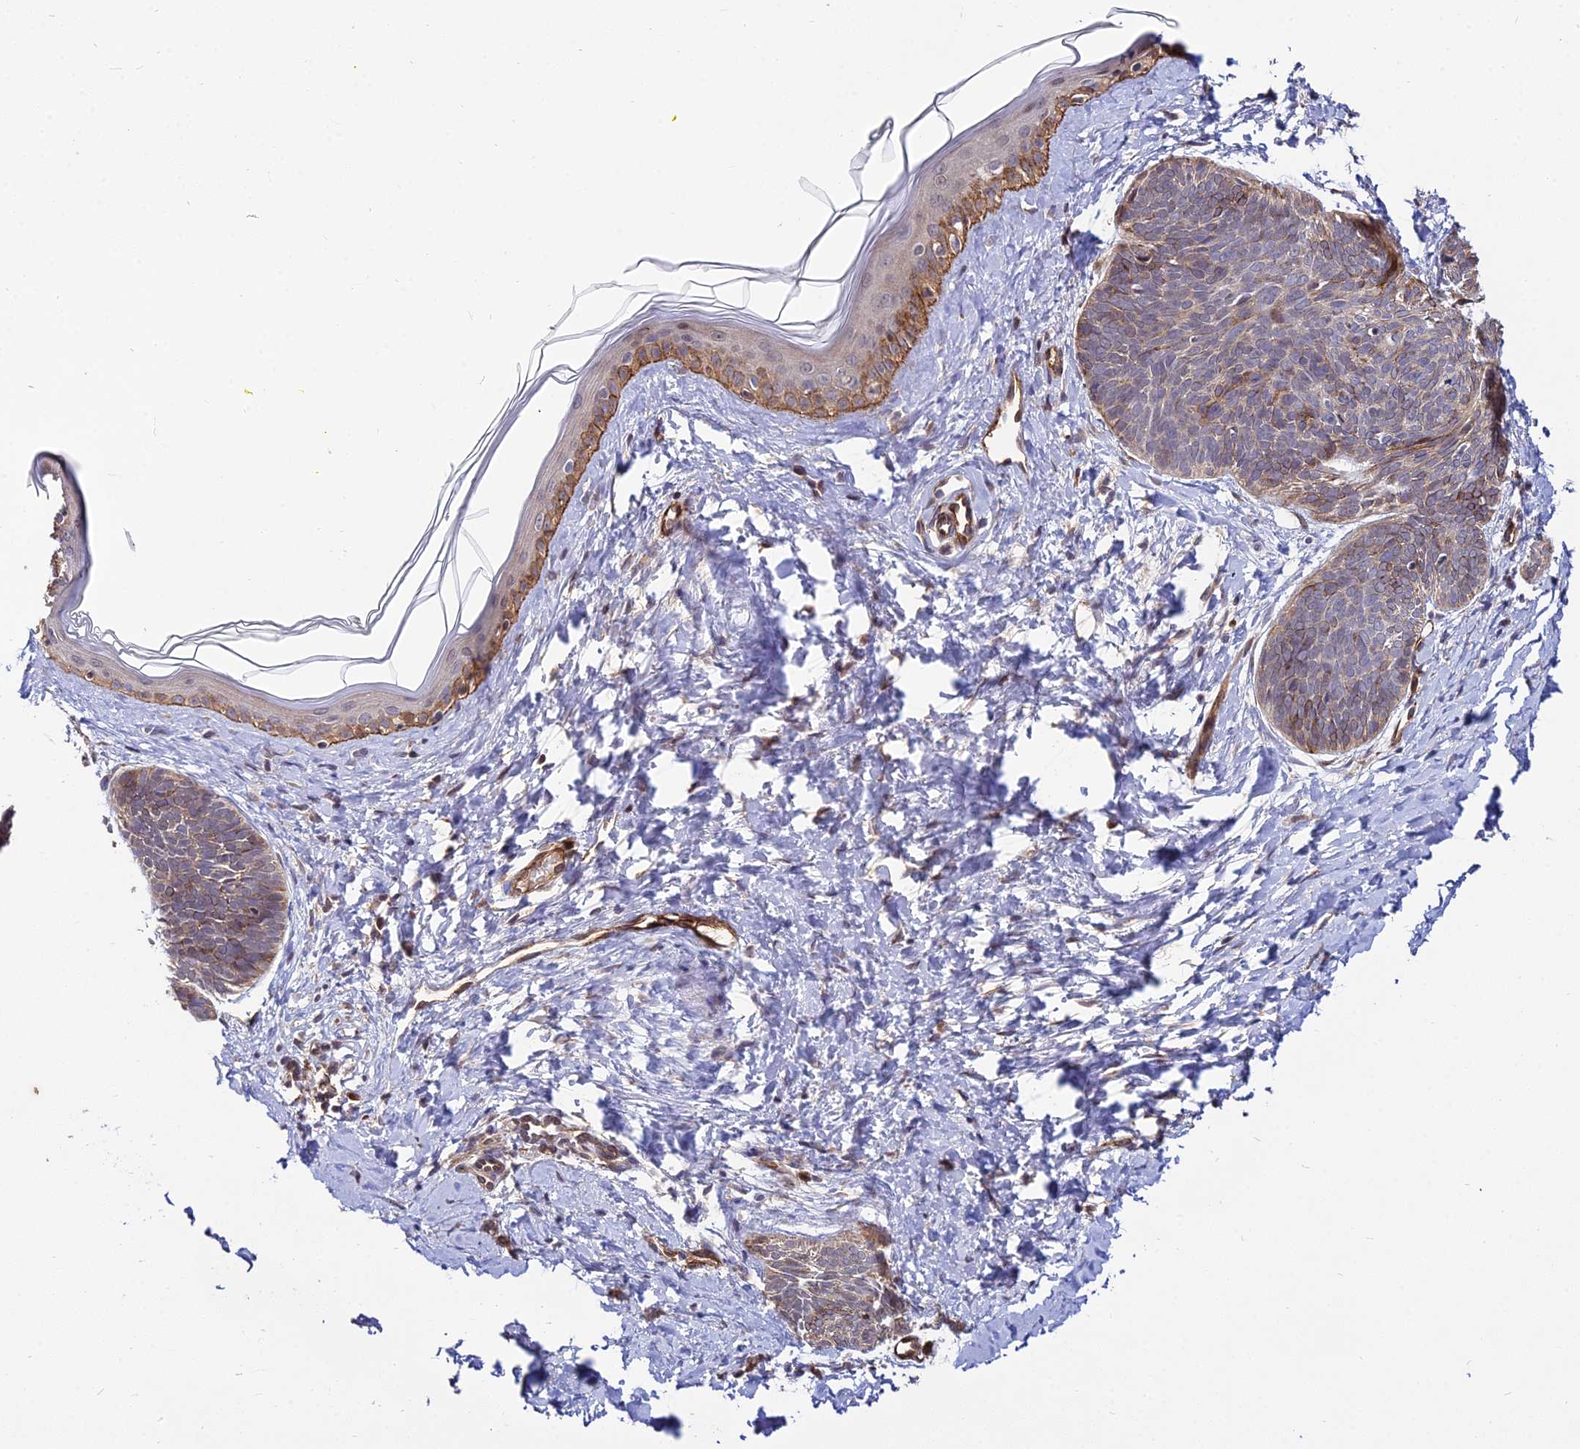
{"staining": {"intensity": "weak", "quantity": "25%-75%", "location": "cytoplasmic/membranous"}, "tissue": "skin cancer", "cell_type": "Tumor cells", "image_type": "cancer", "snomed": [{"axis": "morphology", "description": "Basal cell carcinoma"}, {"axis": "topography", "description": "Skin"}], "caption": "DAB (3,3'-diaminobenzidine) immunohistochemical staining of skin cancer reveals weak cytoplasmic/membranous protein staining in about 25%-75% of tumor cells. (IHC, brightfield microscopy, high magnification).", "gene": "GRTP1", "patient": {"sex": "female", "age": 81}}